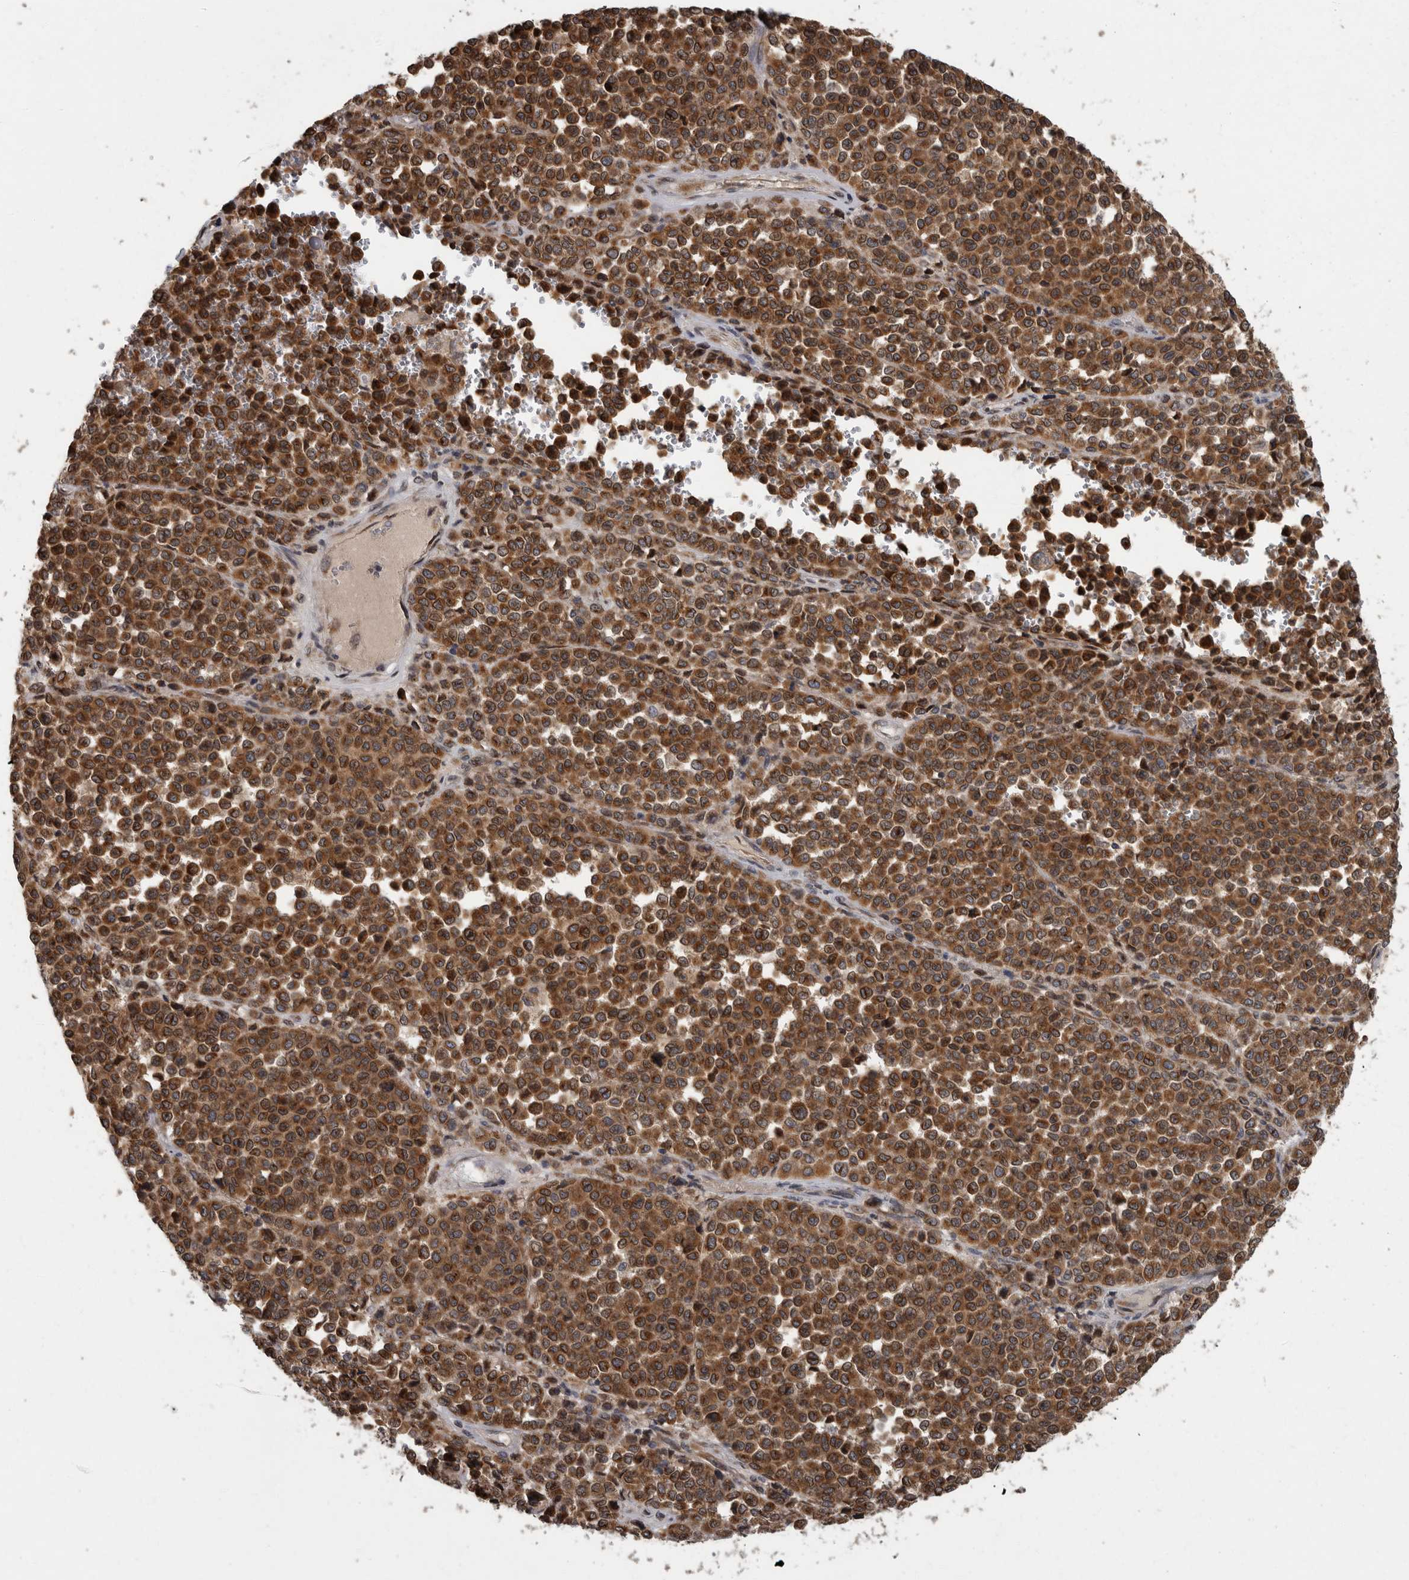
{"staining": {"intensity": "strong", "quantity": ">75%", "location": "cytoplasmic/membranous"}, "tissue": "melanoma", "cell_type": "Tumor cells", "image_type": "cancer", "snomed": [{"axis": "morphology", "description": "Malignant melanoma, Metastatic site"}, {"axis": "topography", "description": "Pancreas"}], "caption": "A brown stain shows strong cytoplasmic/membranous expression of a protein in human malignant melanoma (metastatic site) tumor cells. (DAB IHC, brown staining for protein, blue staining for nuclei).", "gene": "LMAN2L", "patient": {"sex": "female", "age": 30}}